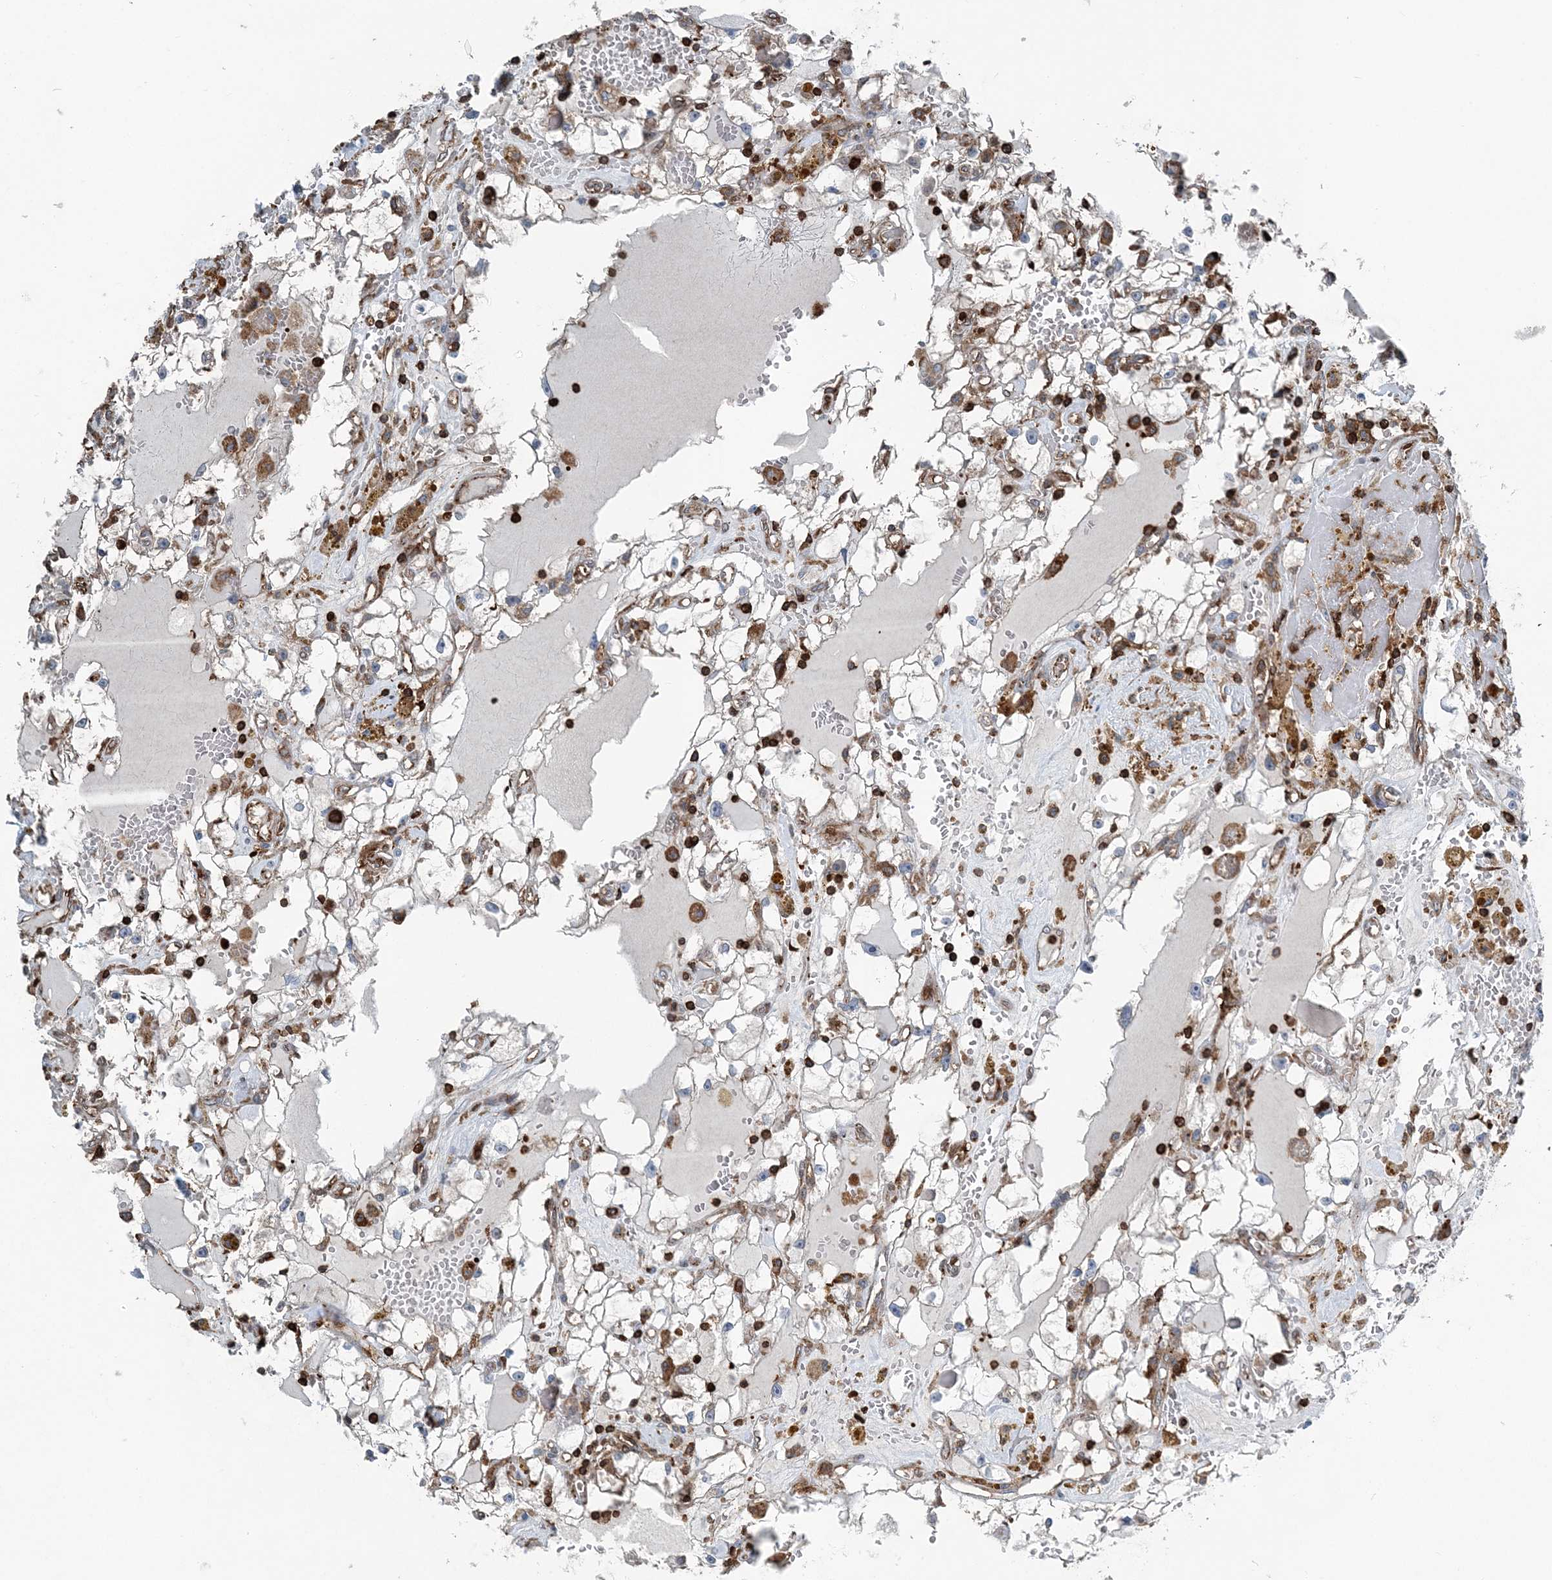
{"staining": {"intensity": "moderate", "quantity": "<25%", "location": "cytoplasmic/membranous"}, "tissue": "renal cancer", "cell_type": "Tumor cells", "image_type": "cancer", "snomed": [{"axis": "morphology", "description": "Adenocarcinoma, NOS"}, {"axis": "topography", "description": "Kidney"}], "caption": "Tumor cells demonstrate low levels of moderate cytoplasmic/membranous expression in about <25% of cells in renal cancer.", "gene": "CFL1", "patient": {"sex": "male", "age": 56}}